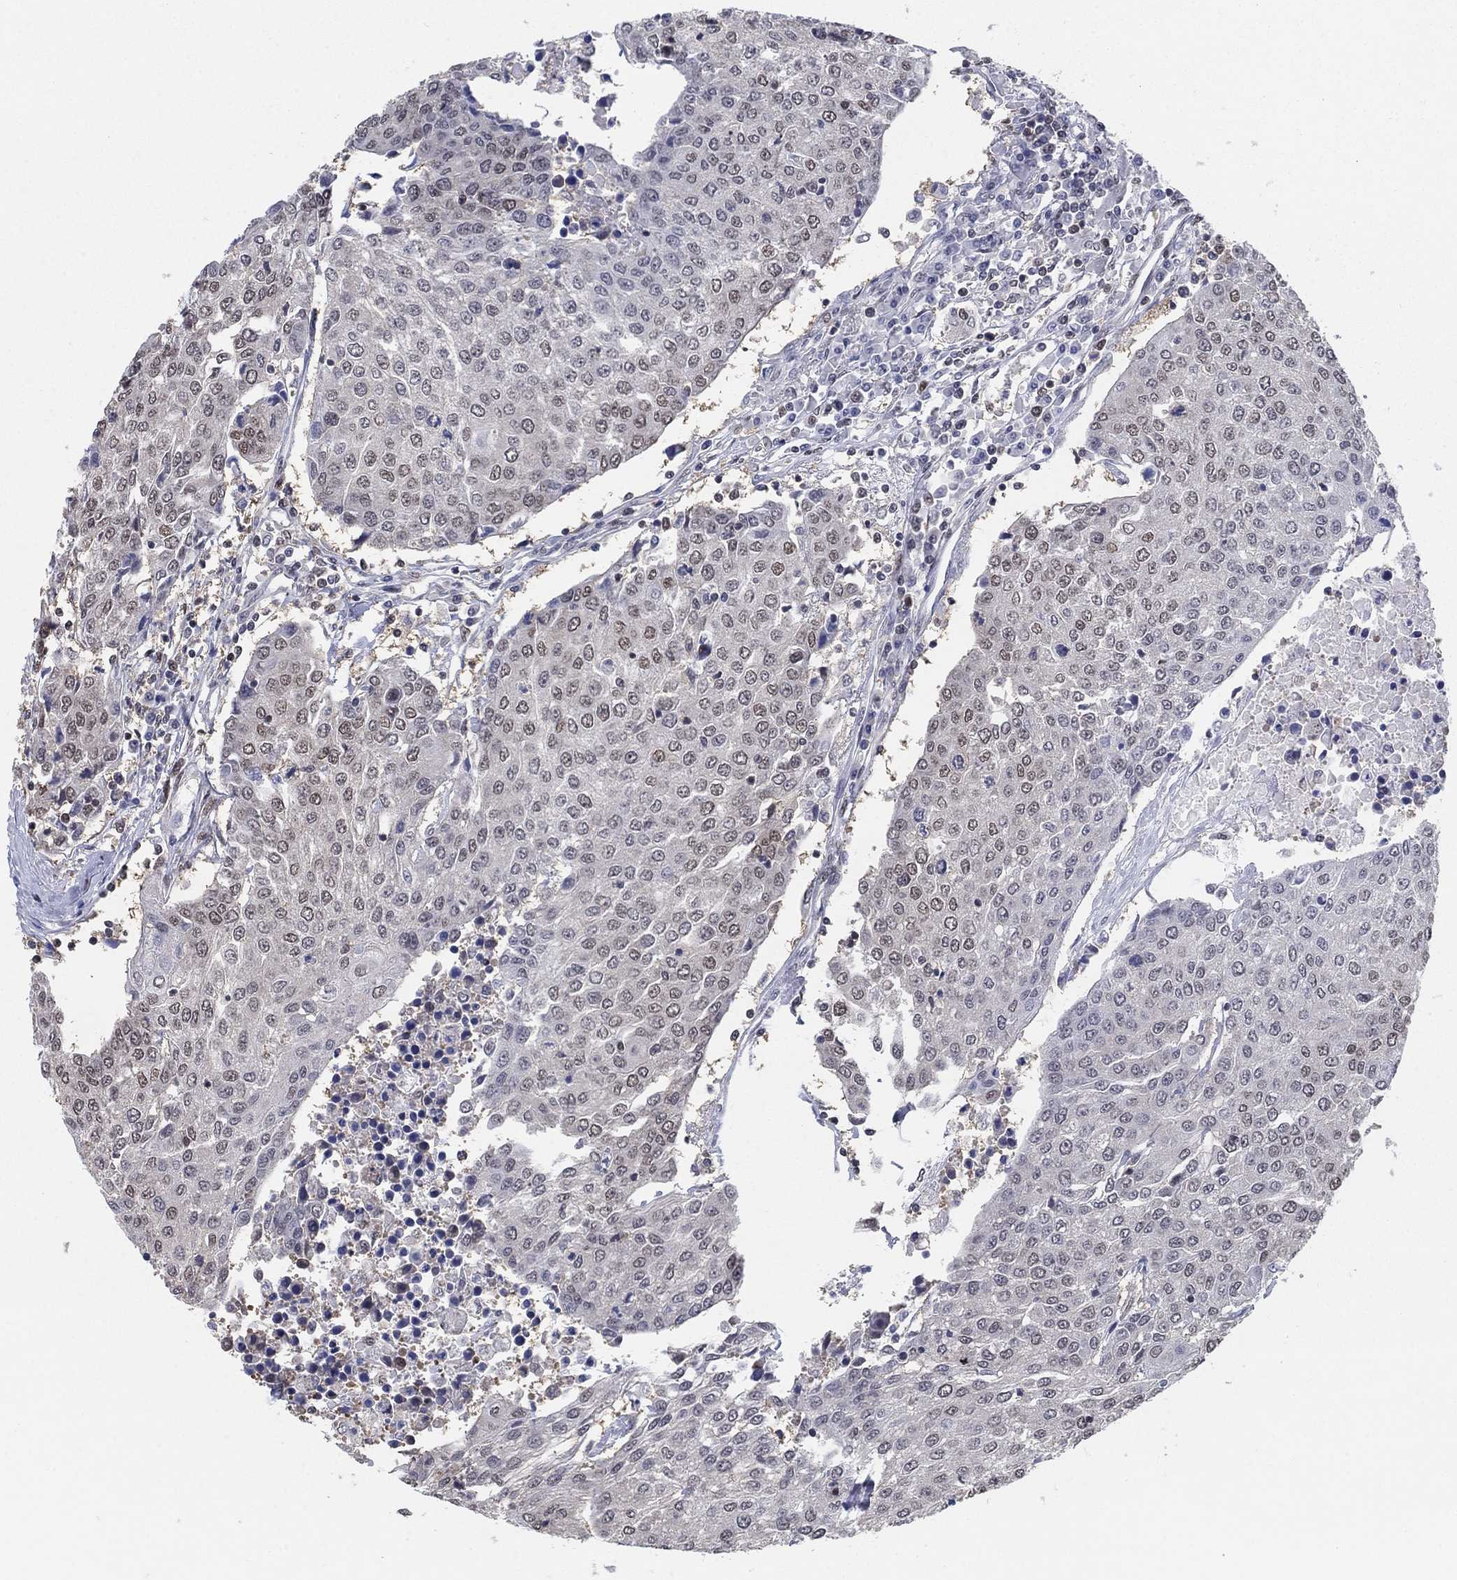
{"staining": {"intensity": "weak", "quantity": "<25%", "location": "nuclear"}, "tissue": "urothelial cancer", "cell_type": "Tumor cells", "image_type": "cancer", "snomed": [{"axis": "morphology", "description": "Urothelial carcinoma, High grade"}, {"axis": "topography", "description": "Urinary bladder"}], "caption": "Tumor cells are negative for protein expression in human high-grade urothelial carcinoma.", "gene": "CENPE", "patient": {"sex": "female", "age": 85}}